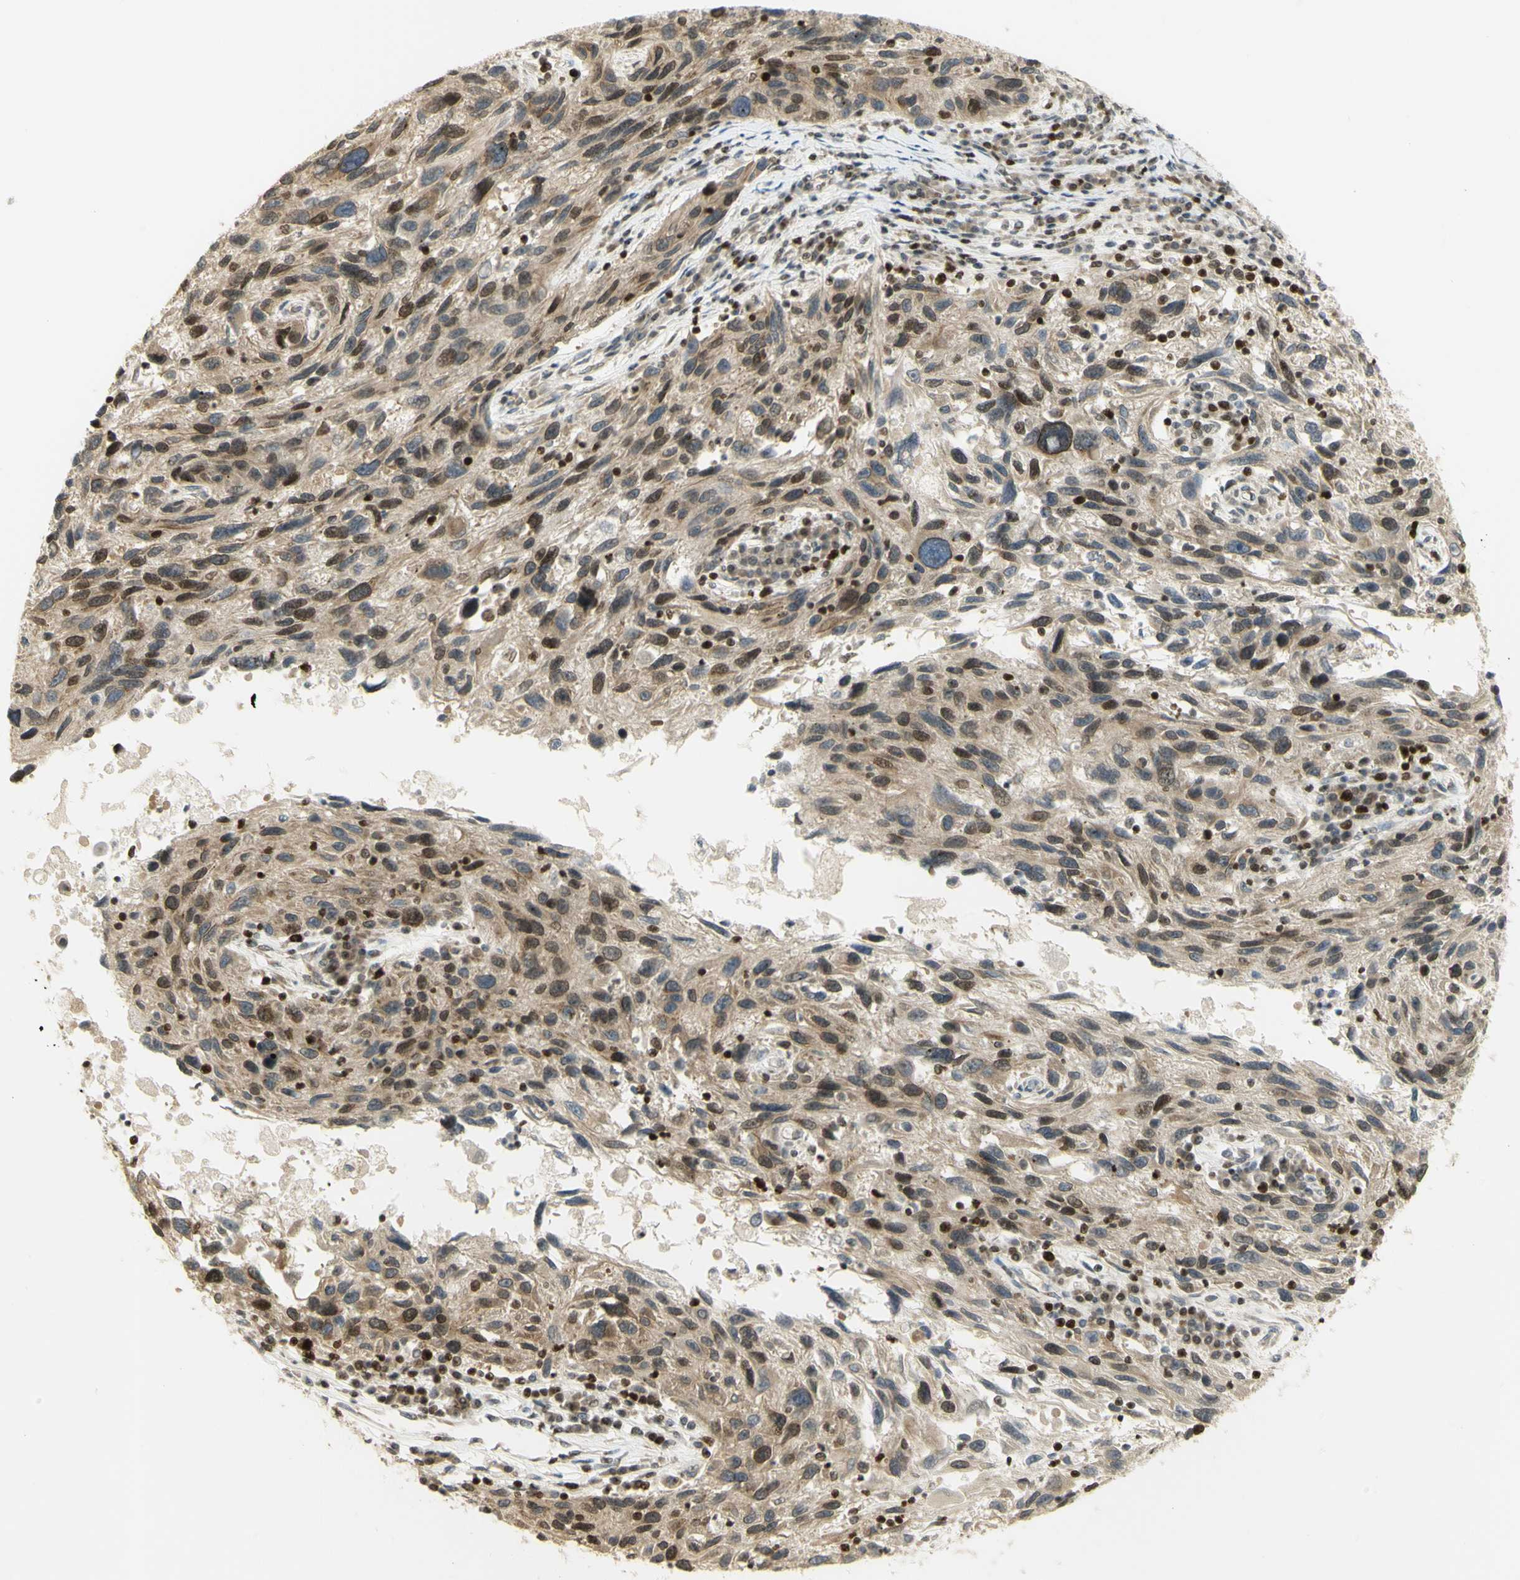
{"staining": {"intensity": "moderate", "quantity": ">75%", "location": "cytoplasmic/membranous,nuclear"}, "tissue": "melanoma", "cell_type": "Tumor cells", "image_type": "cancer", "snomed": [{"axis": "morphology", "description": "Malignant melanoma, NOS"}, {"axis": "topography", "description": "Skin"}], "caption": "There is medium levels of moderate cytoplasmic/membranous and nuclear positivity in tumor cells of melanoma, as demonstrated by immunohistochemical staining (brown color).", "gene": "KIF11", "patient": {"sex": "male", "age": 53}}